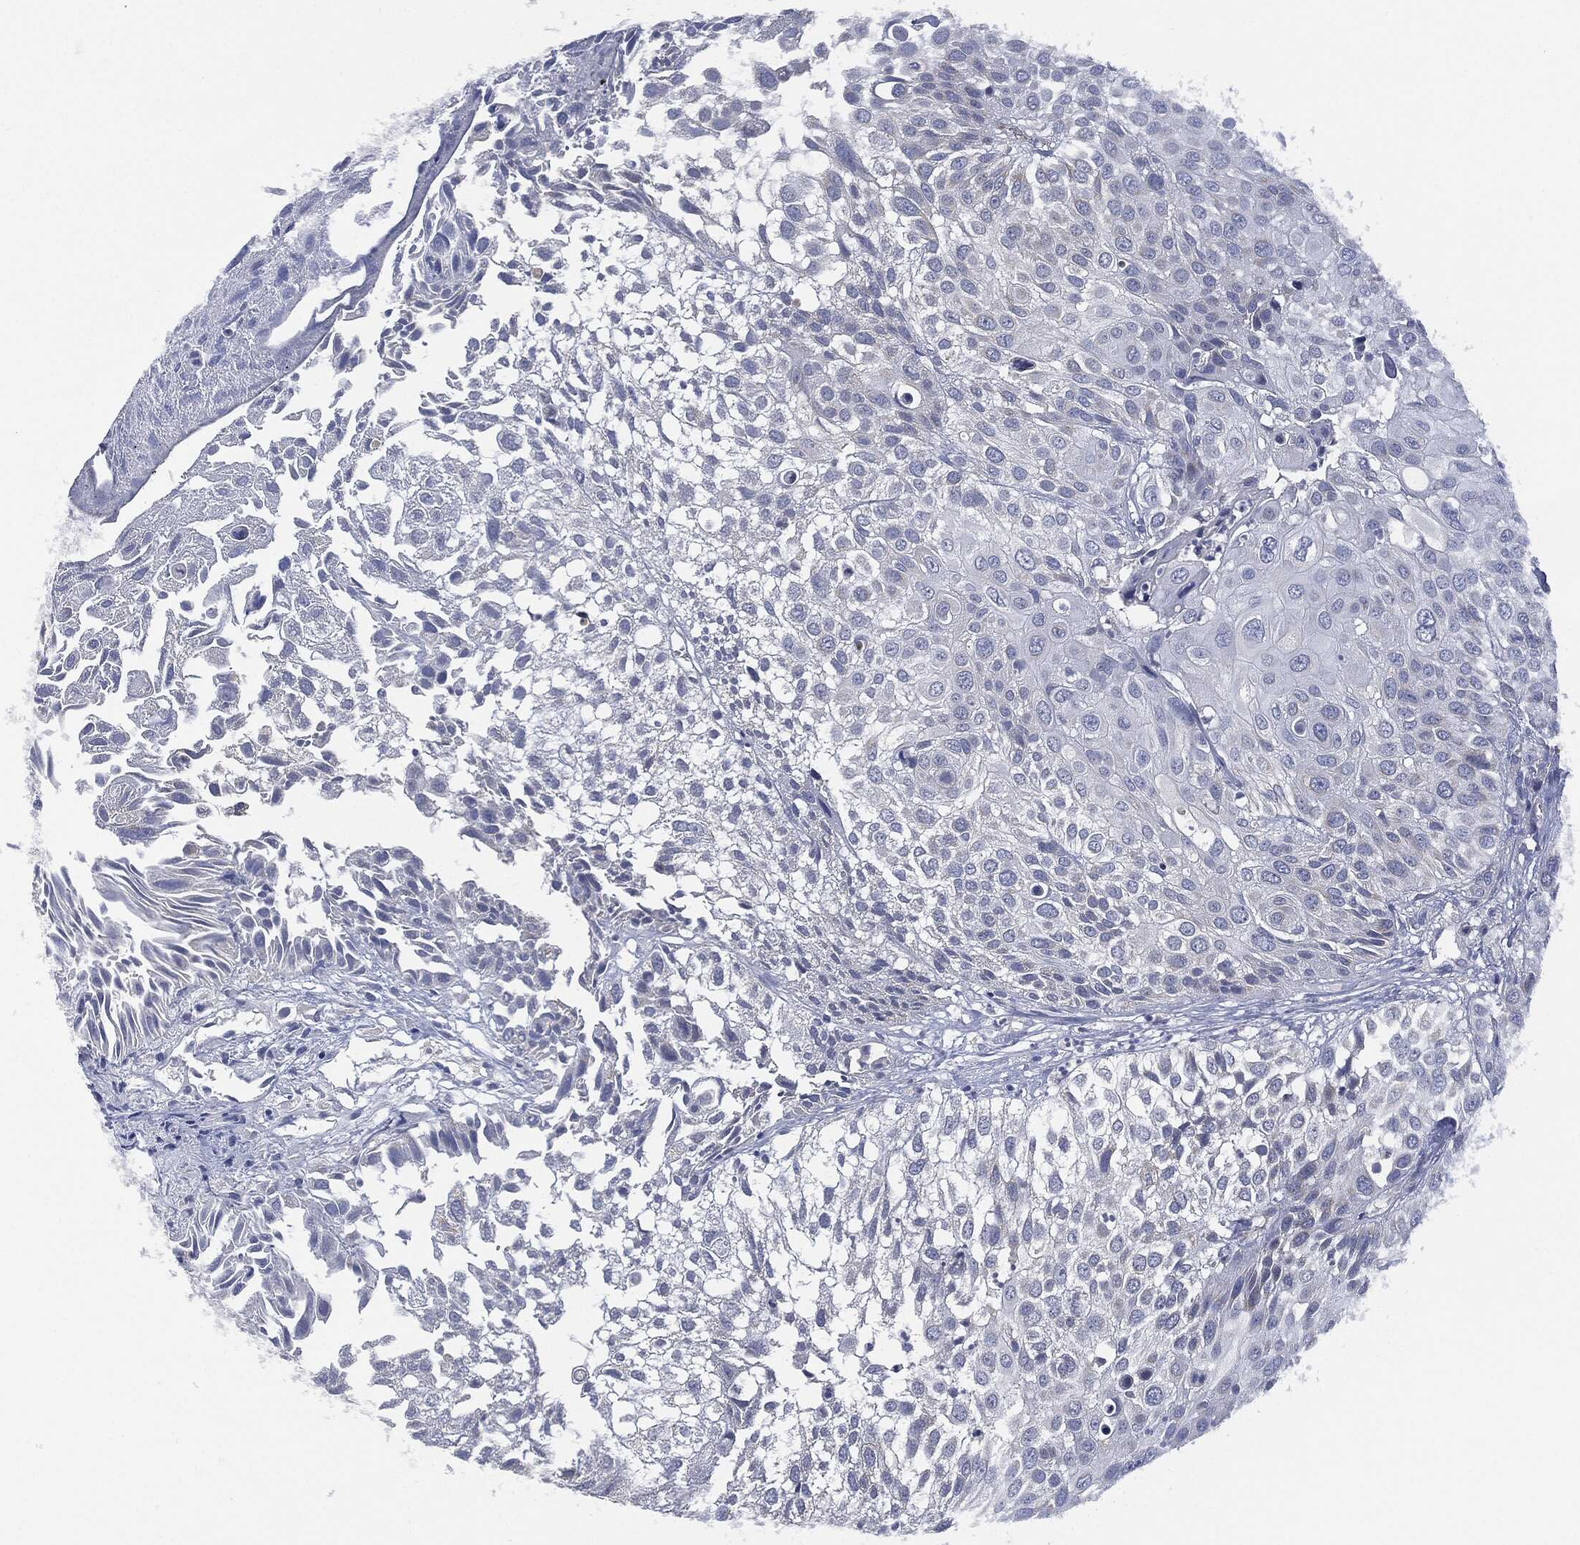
{"staining": {"intensity": "negative", "quantity": "none", "location": "none"}, "tissue": "urothelial cancer", "cell_type": "Tumor cells", "image_type": "cancer", "snomed": [{"axis": "morphology", "description": "Urothelial carcinoma, High grade"}, {"axis": "topography", "description": "Urinary bladder"}], "caption": "An image of urothelial cancer stained for a protein shows no brown staining in tumor cells.", "gene": "SIGLEC9", "patient": {"sex": "female", "age": 79}}